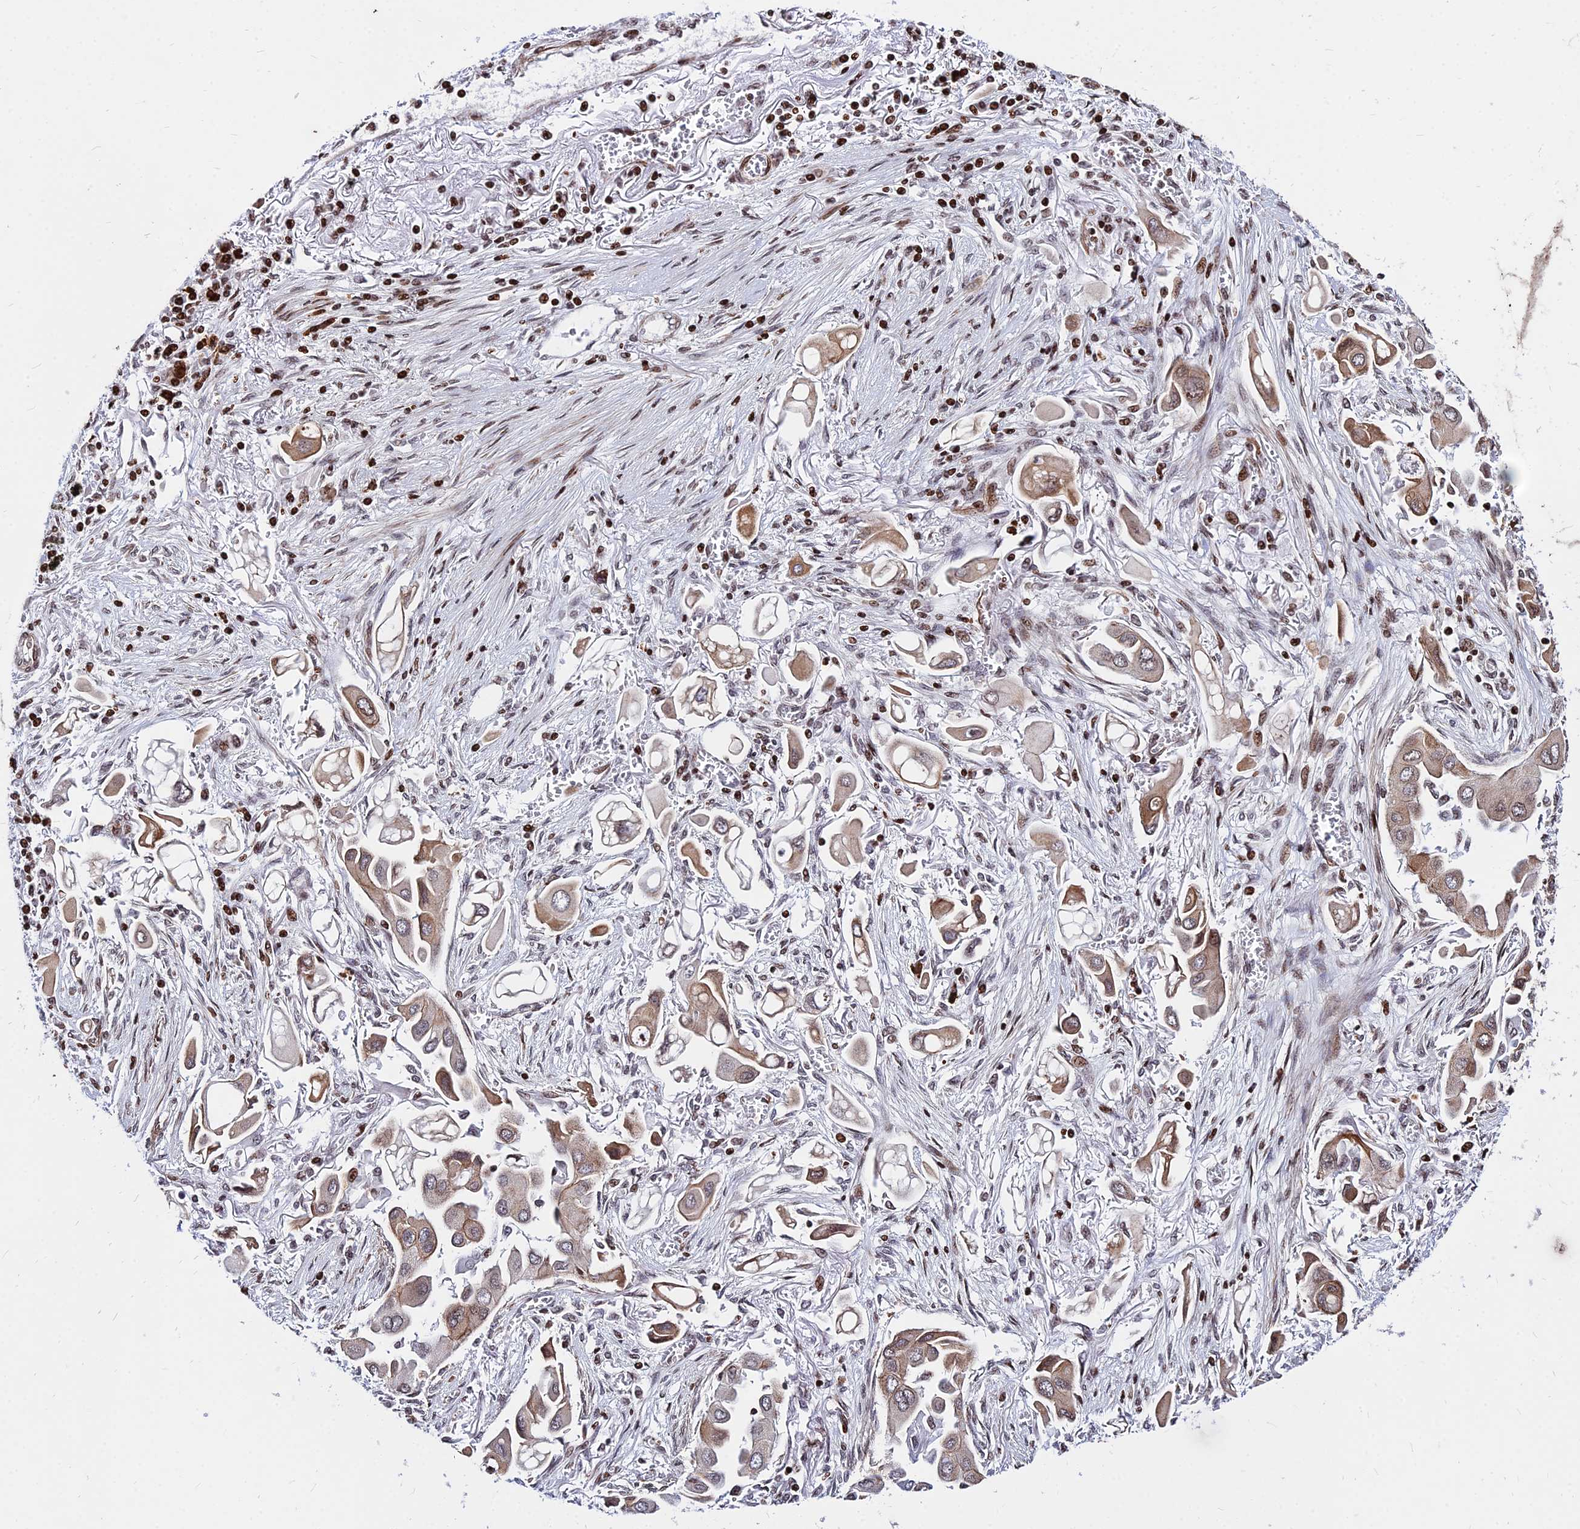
{"staining": {"intensity": "weak", "quantity": ">75%", "location": "cytoplasmic/membranous,nuclear"}, "tissue": "lung cancer", "cell_type": "Tumor cells", "image_type": "cancer", "snomed": [{"axis": "morphology", "description": "Adenocarcinoma, NOS"}, {"axis": "topography", "description": "Lung"}], "caption": "IHC image of neoplastic tissue: human lung cancer stained using immunohistochemistry (IHC) exhibits low levels of weak protein expression localized specifically in the cytoplasmic/membranous and nuclear of tumor cells, appearing as a cytoplasmic/membranous and nuclear brown color.", "gene": "NYAP2", "patient": {"sex": "female", "age": 76}}